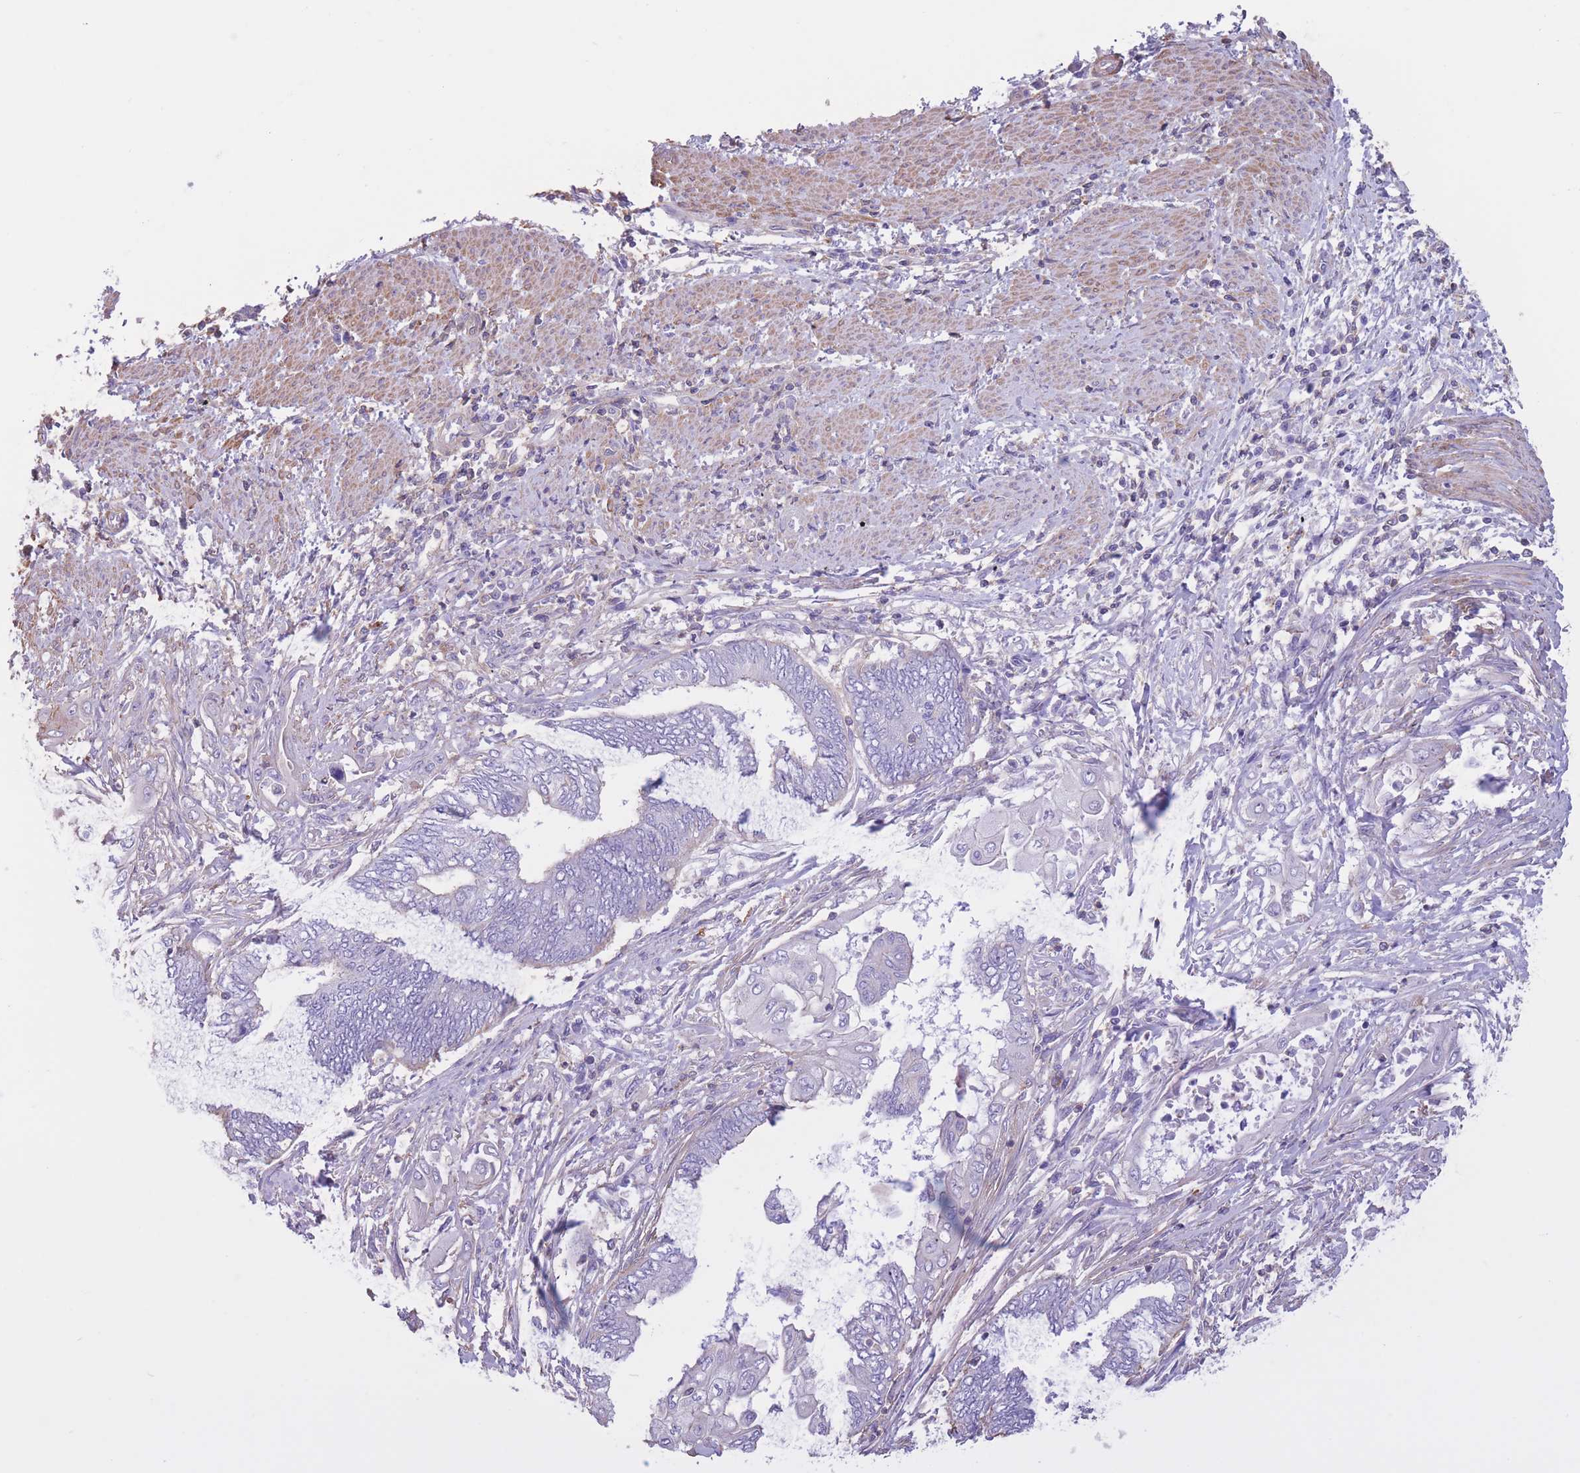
{"staining": {"intensity": "negative", "quantity": "none", "location": "none"}, "tissue": "endometrial cancer", "cell_type": "Tumor cells", "image_type": "cancer", "snomed": [{"axis": "morphology", "description": "Adenocarcinoma, NOS"}, {"axis": "topography", "description": "Uterus"}, {"axis": "topography", "description": "Endometrium"}], "caption": "Tumor cells show no significant protein expression in endometrial cancer (adenocarcinoma).", "gene": "PDHA1", "patient": {"sex": "female", "age": 70}}